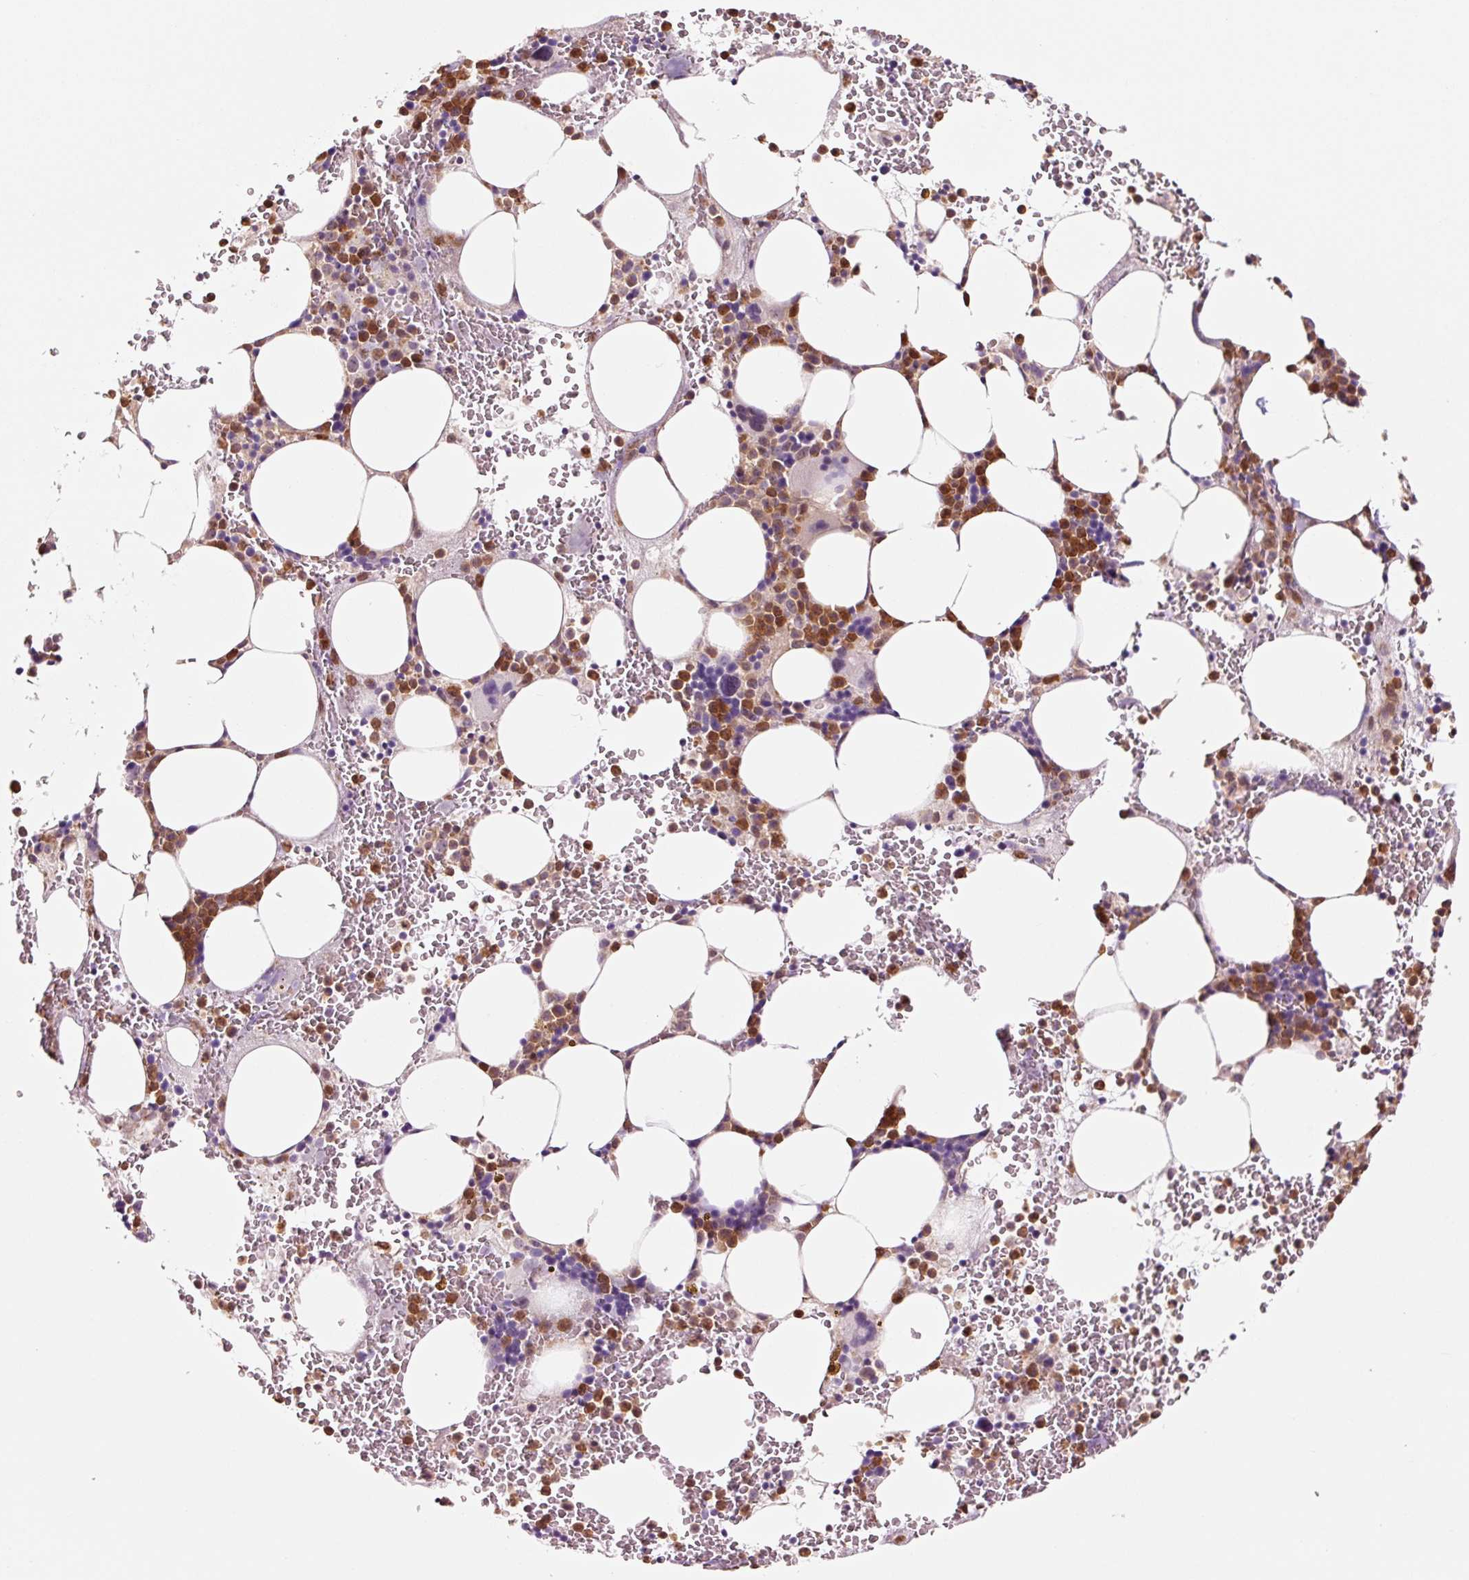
{"staining": {"intensity": "moderate", "quantity": "25%-75%", "location": "cytoplasmic/membranous,nuclear"}, "tissue": "bone marrow", "cell_type": "Hematopoietic cells", "image_type": "normal", "snomed": [{"axis": "morphology", "description": "Normal tissue, NOS"}, {"axis": "topography", "description": "Bone marrow"}], "caption": "Protein staining shows moderate cytoplasmic/membranous,nuclear positivity in about 25%-75% of hematopoietic cells in normal bone marrow. The staining is performed using DAB brown chromogen to label protein expression. The nuclei are counter-stained blue using hematoxylin.", "gene": "FBXL14", "patient": {"sex": "male", "age": 62}}